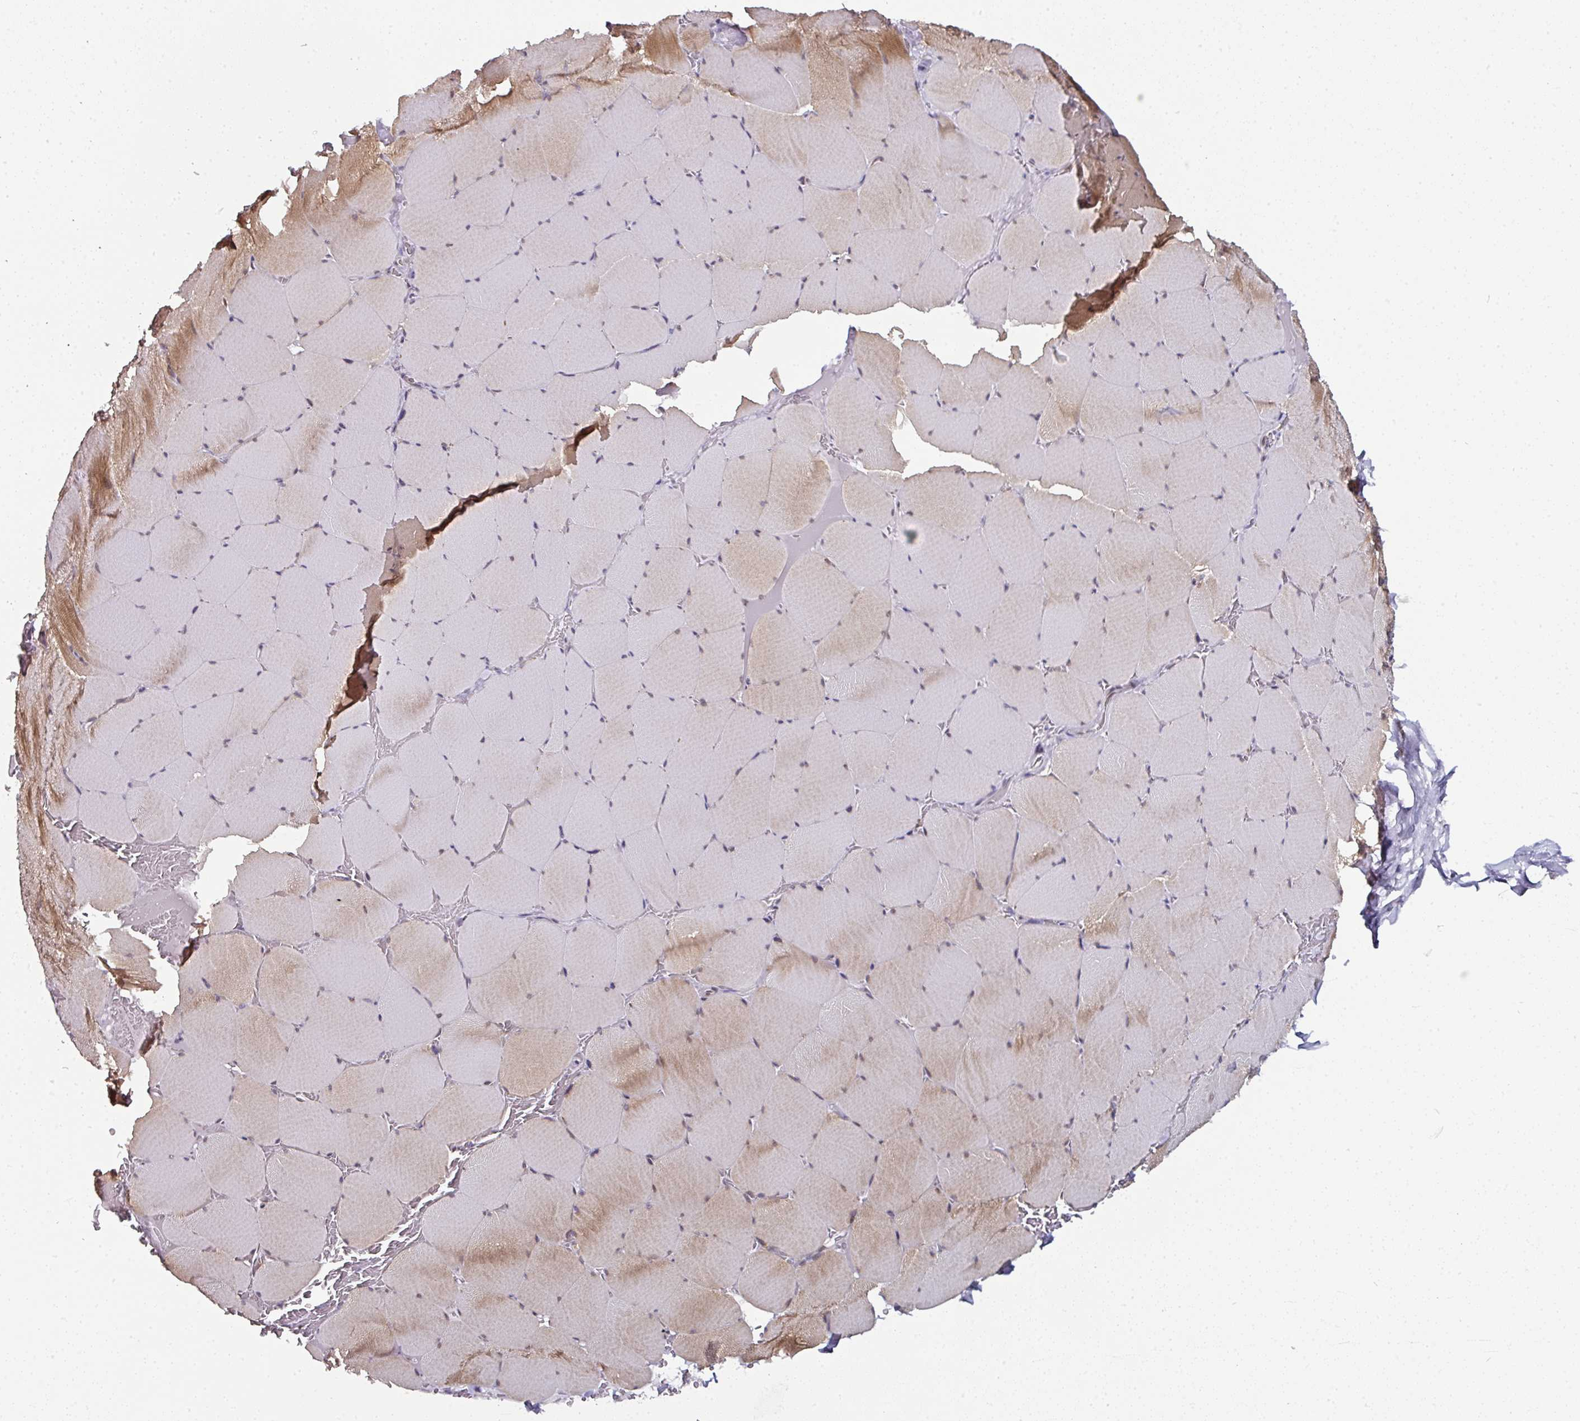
{"staining": {"intensity": "moderate", "quantity": "25%-75%", "location": "cytoplasmic/membranous"}, "tissue": "skeletal muscle", "cell_type": "Myocytes", "image_type": "normal", "snomed": [{"axis": "morphology", "description": "Normal tissue, NOS"}, {"axis": "topography", "description": "Skeletal muscle"}, {"axis": "topography", "description": "Head-Neck"}], "caption": "Unremarkable skeletal muscle displays moderate cytoplasmic/membranous positivity in approximately 25%-75% of myocytes.", "gene": "APOLD1", "patient": {"sex": "male", "age": 66}}